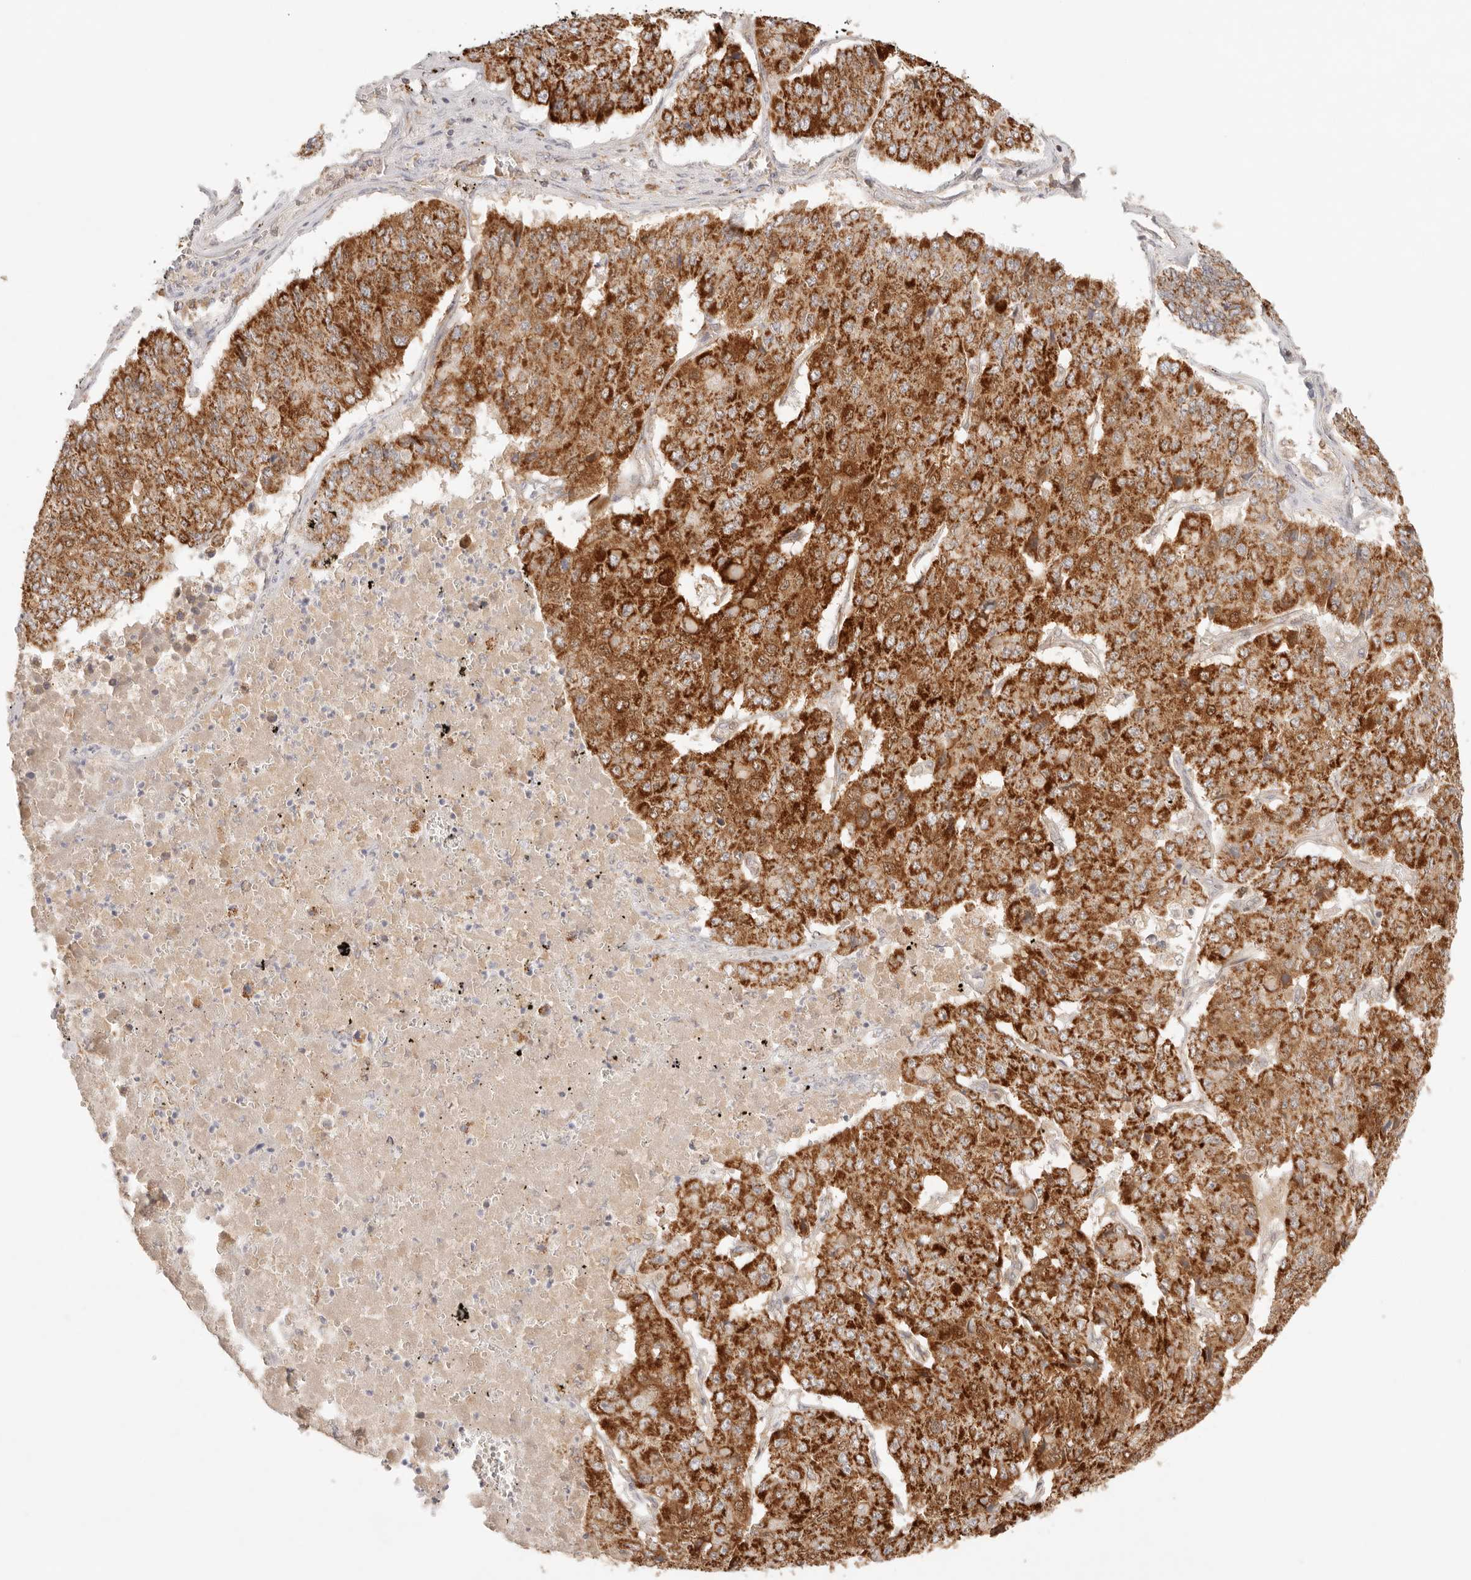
{"staining": {"intensity": "strong", "quantity": ">75%", "location": "cytoplasmic/membranous"}, "tissue": "pancreatic cancer", "cell_type": "Tumor cells", "image_type": "cancer", "snomed": [{"axis": "morphology", "description": "Adenocarcinoma, NOS"}, {"axis": "topography", "description": "Pancreas"}], "caption": "A brown stain labels strong cytoplasmic/membranous positivity of a protein in adenocarcinoma (pancreatic) tumor cells. (Stains: DAB (3,3'-diaminobenzidine) in brown, nuclei in blue, Microscopy: brightfield microscopy at high magnification).", "gene": "COA6", "patient": {"sex": "male", "age": 50}}